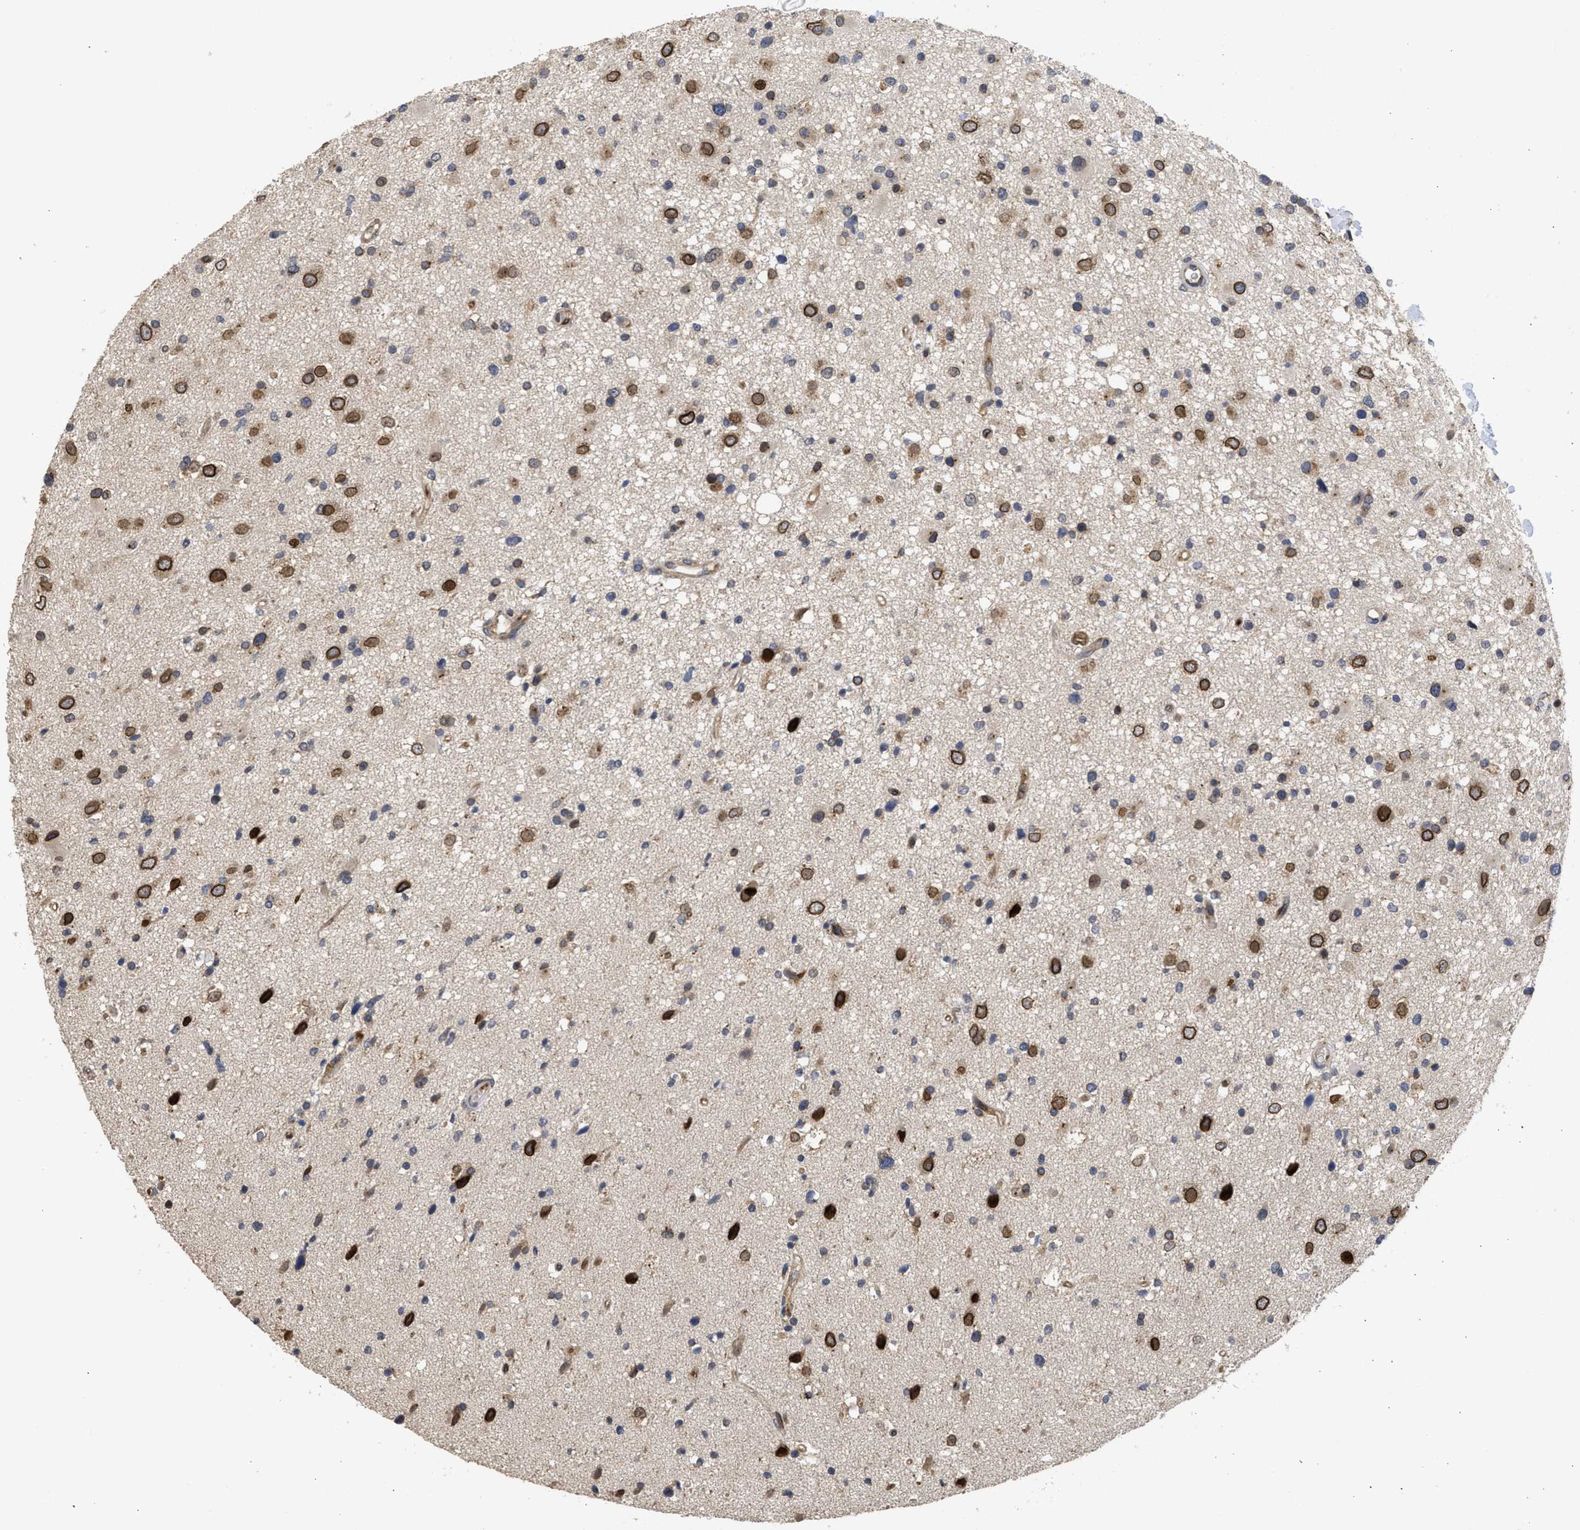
{"staining": {"intensity": "strong", "quantity": "25%-75%", "location": "cytoplasmic/membranous,nuclear"}, "tissue": "glioma", "cell_type": "Tumor cells", "image_type": "cancer", "snomed": [{"axis": "morphology", "description": "Glioma, malignant, High grade"}, {"axis": "topography", "description": "Brain"}], "caption": "Glioma stained with immunohistochemistry demonstrates strong cytoplasmic/membranous and nuclear staining in approximately 25%-75% of tumor cells. (brown staining indicates protein expression, while blue staining denotes nuclei).", "gene": "DNAJC1", "patient": {"sex": "male", "age": 33}}